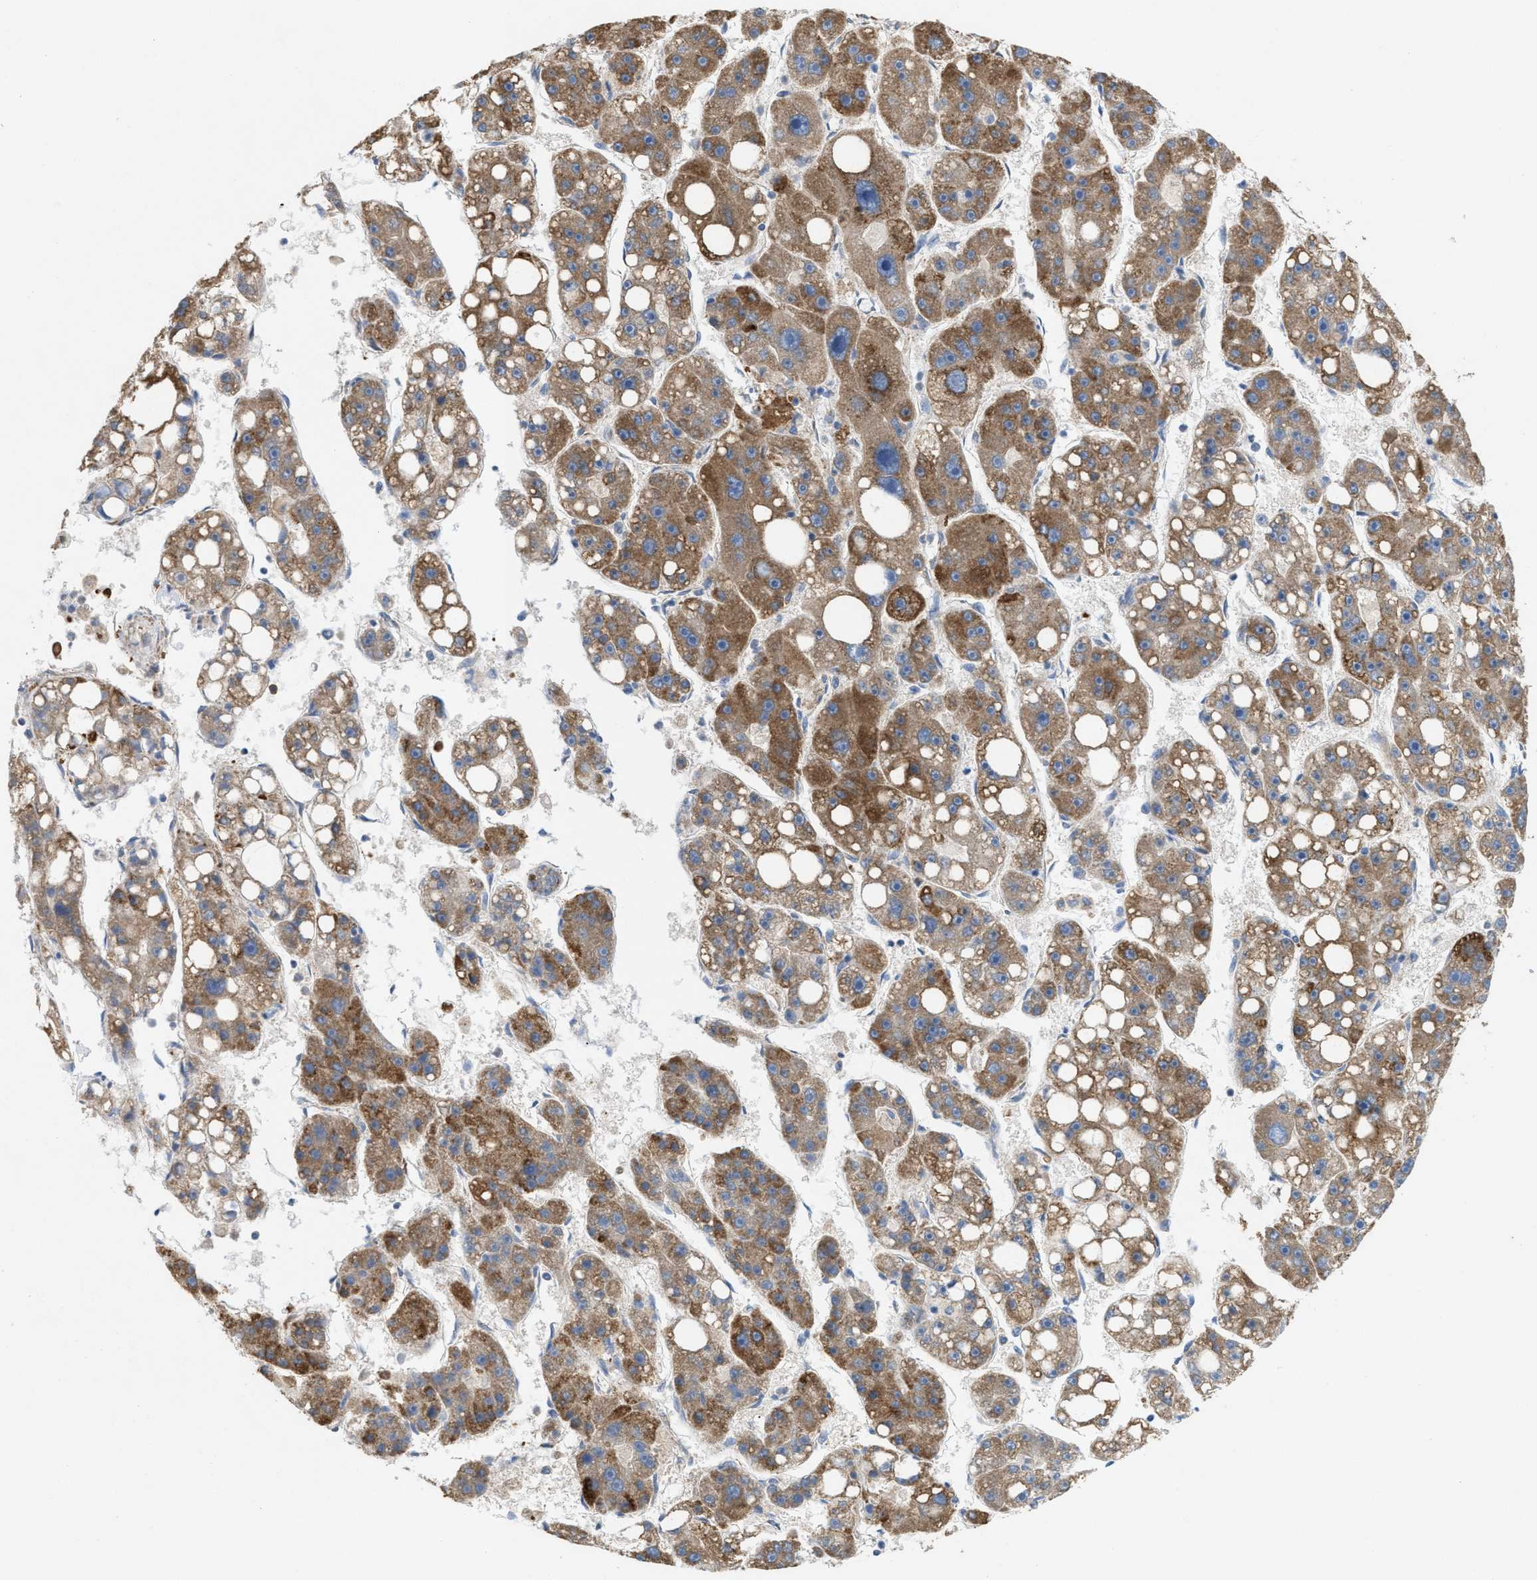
{"staining": {"intensity": "moderate", "quantity": ">75%", "location": "cytoplasmic/membranous"}, "tissue": "liver cancer", "cell_type": "Tumor cells", "image_type": "cancer", "snomed": [{"axis": "morphology", "description": "Carcinoma, Hepatocellular, NOS"}, {"axis": "topography", "description": "Liver"}], "caption": "High-magnification brightfield microscopy of liver hepatocellular carcinoma stained with DAB (brown) and counterstained with hematoxylin (blue). tumor cells exhibit moderate cytoplasmic/membranous staining is seen in approximately>75% of cells. The staining was performed using DAB (3,3'-diaminobenzidine), with brown indicating positive protein expression. Nuclei are stained blue with hematoxylin.", "gene": "DYNC2I1", "patient": {"sex": "female", "age": 61}}